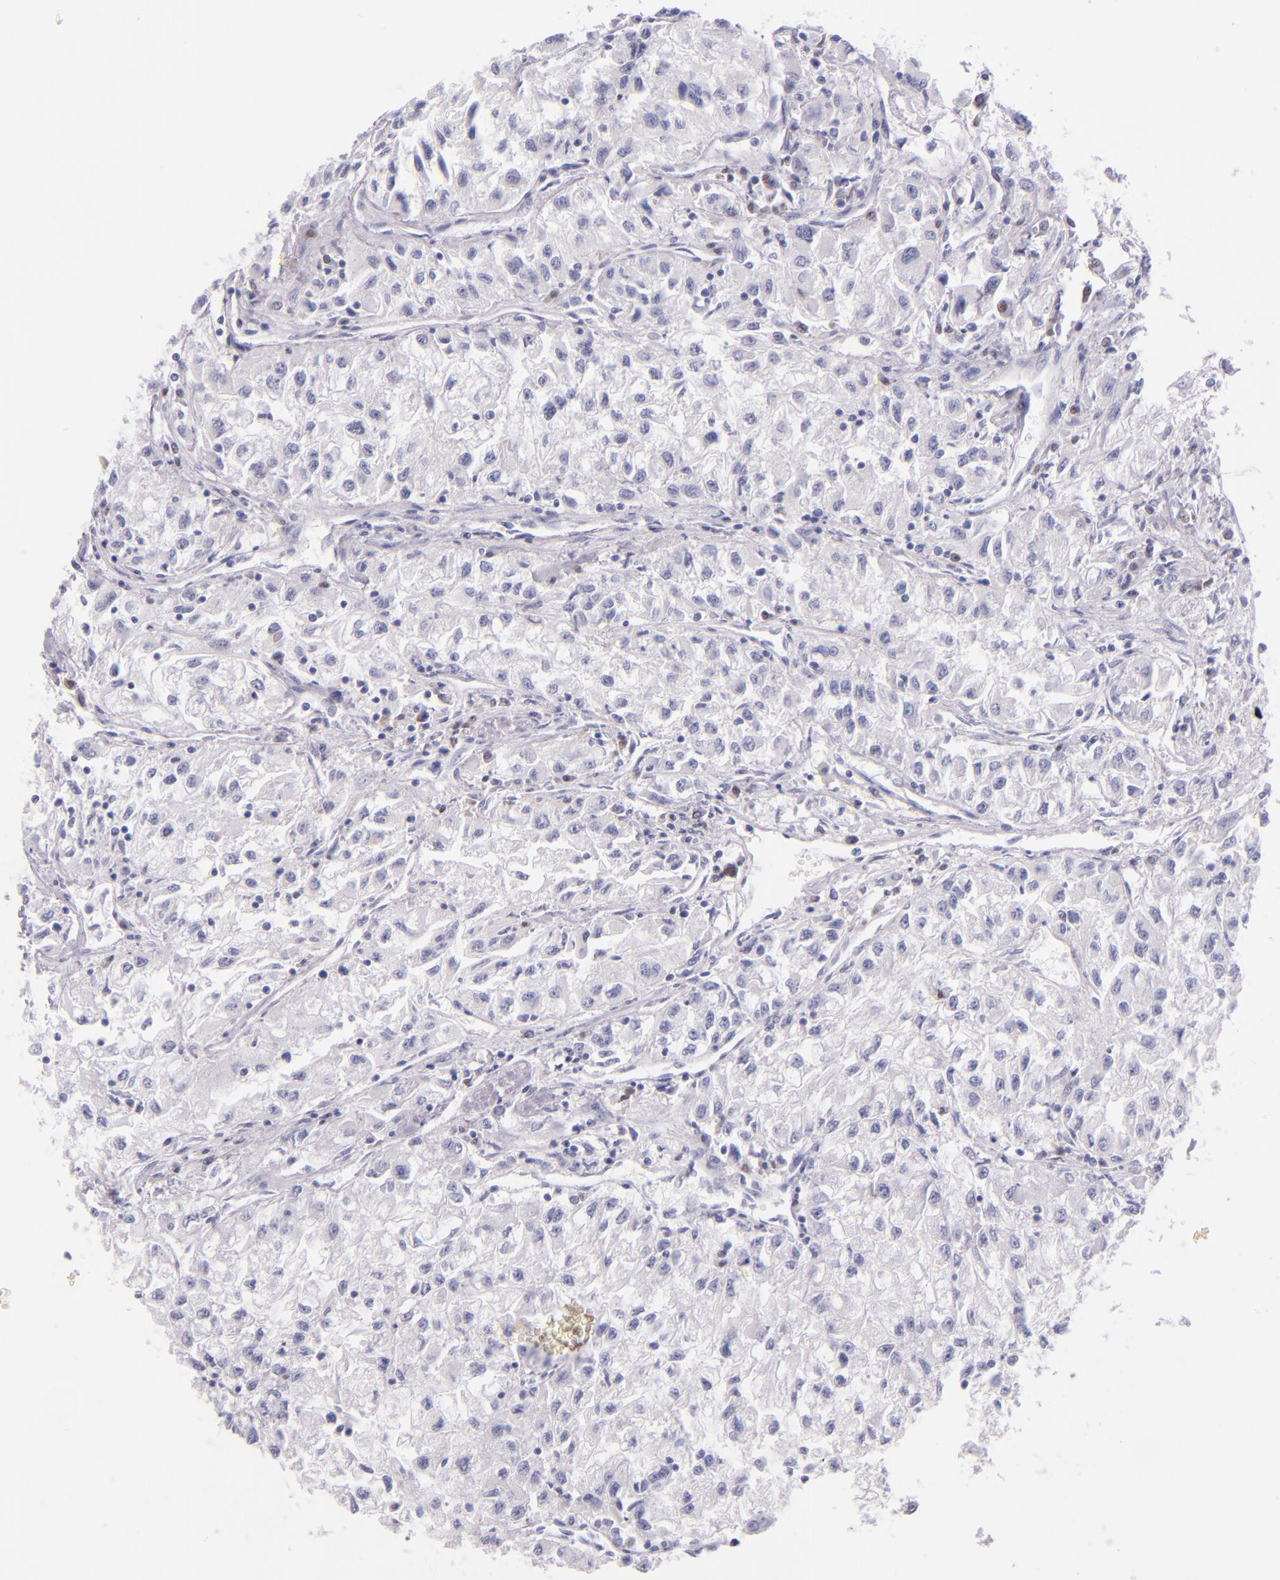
{"staining": {"intensity": "negative", "quantity": "none", "location": "none"}, "tissue": "renal cancer", "cell_type": "Tumor cells", "image_type": "cancer", "snomed": [{"axis": "morphology", "description": "Adenocarcinoma, NOS"}, {"axis": "topography", "description": "Kidney"}], "caption": "This is a histopathology image of IHC staining of renal cancer, which shows no expression in tumor cells.", "gene": "IRF4", "patient": {"sex": "male", "age": 59}}